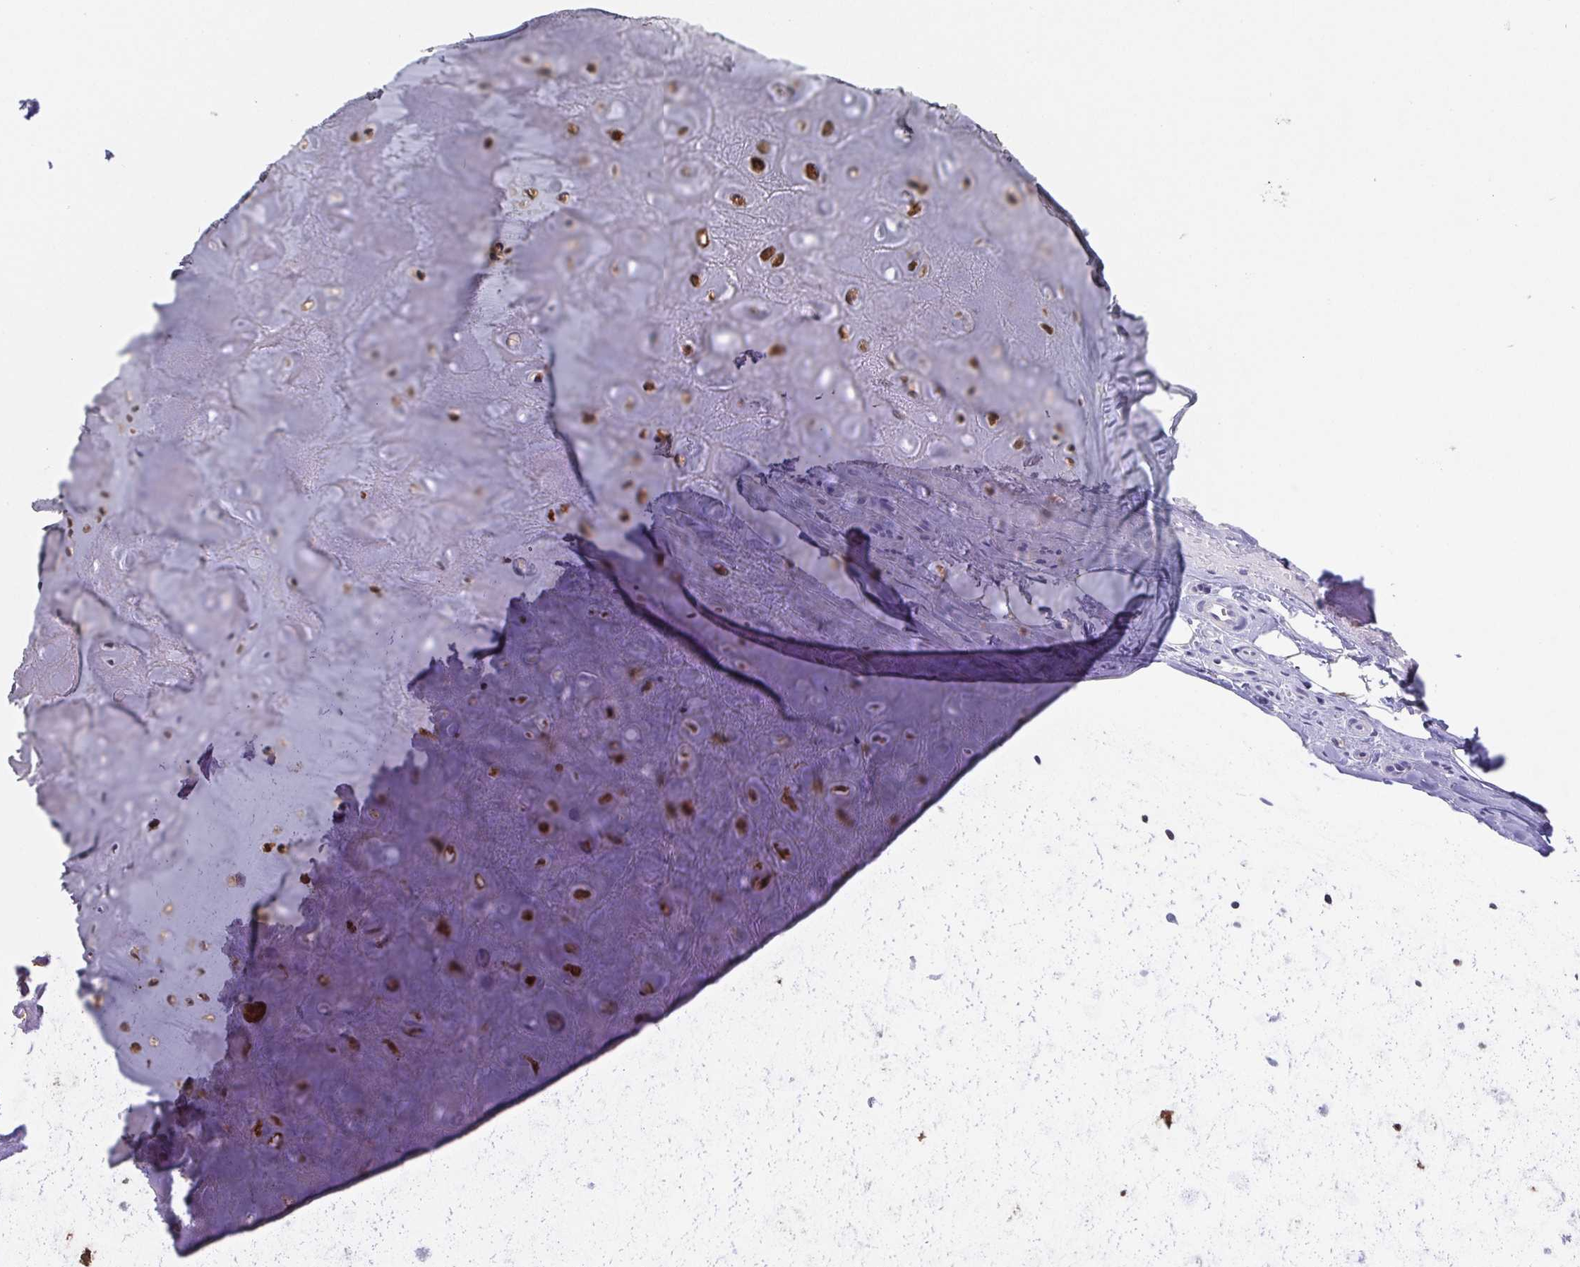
{"staining": {"intensity": "moderate", "quantity": ">75%", "location": "cytoplasmic/membranous"}, "tissue": "soft tissue", "cell_type": "Chondrocytes", "image_type": "normal", "snomed": [{"axis": "morphology", "description": "Normal tissue, NOS"}, {"axis": "topography", "description": "Cartilage tissue"}], "caption": "Immunohistochemistry (IHC) of normal human soft tissue exhibits medium levels of moderate cytoplasmic/membranous staining in approximately >75% of chondrocytes. The staining was performed using DAB, with brown indicating positive protein expression. Nuclei are stained blue with hematoxylin.", "gene": "IDH1", "patient": {"sex": "male", "age": 65}}